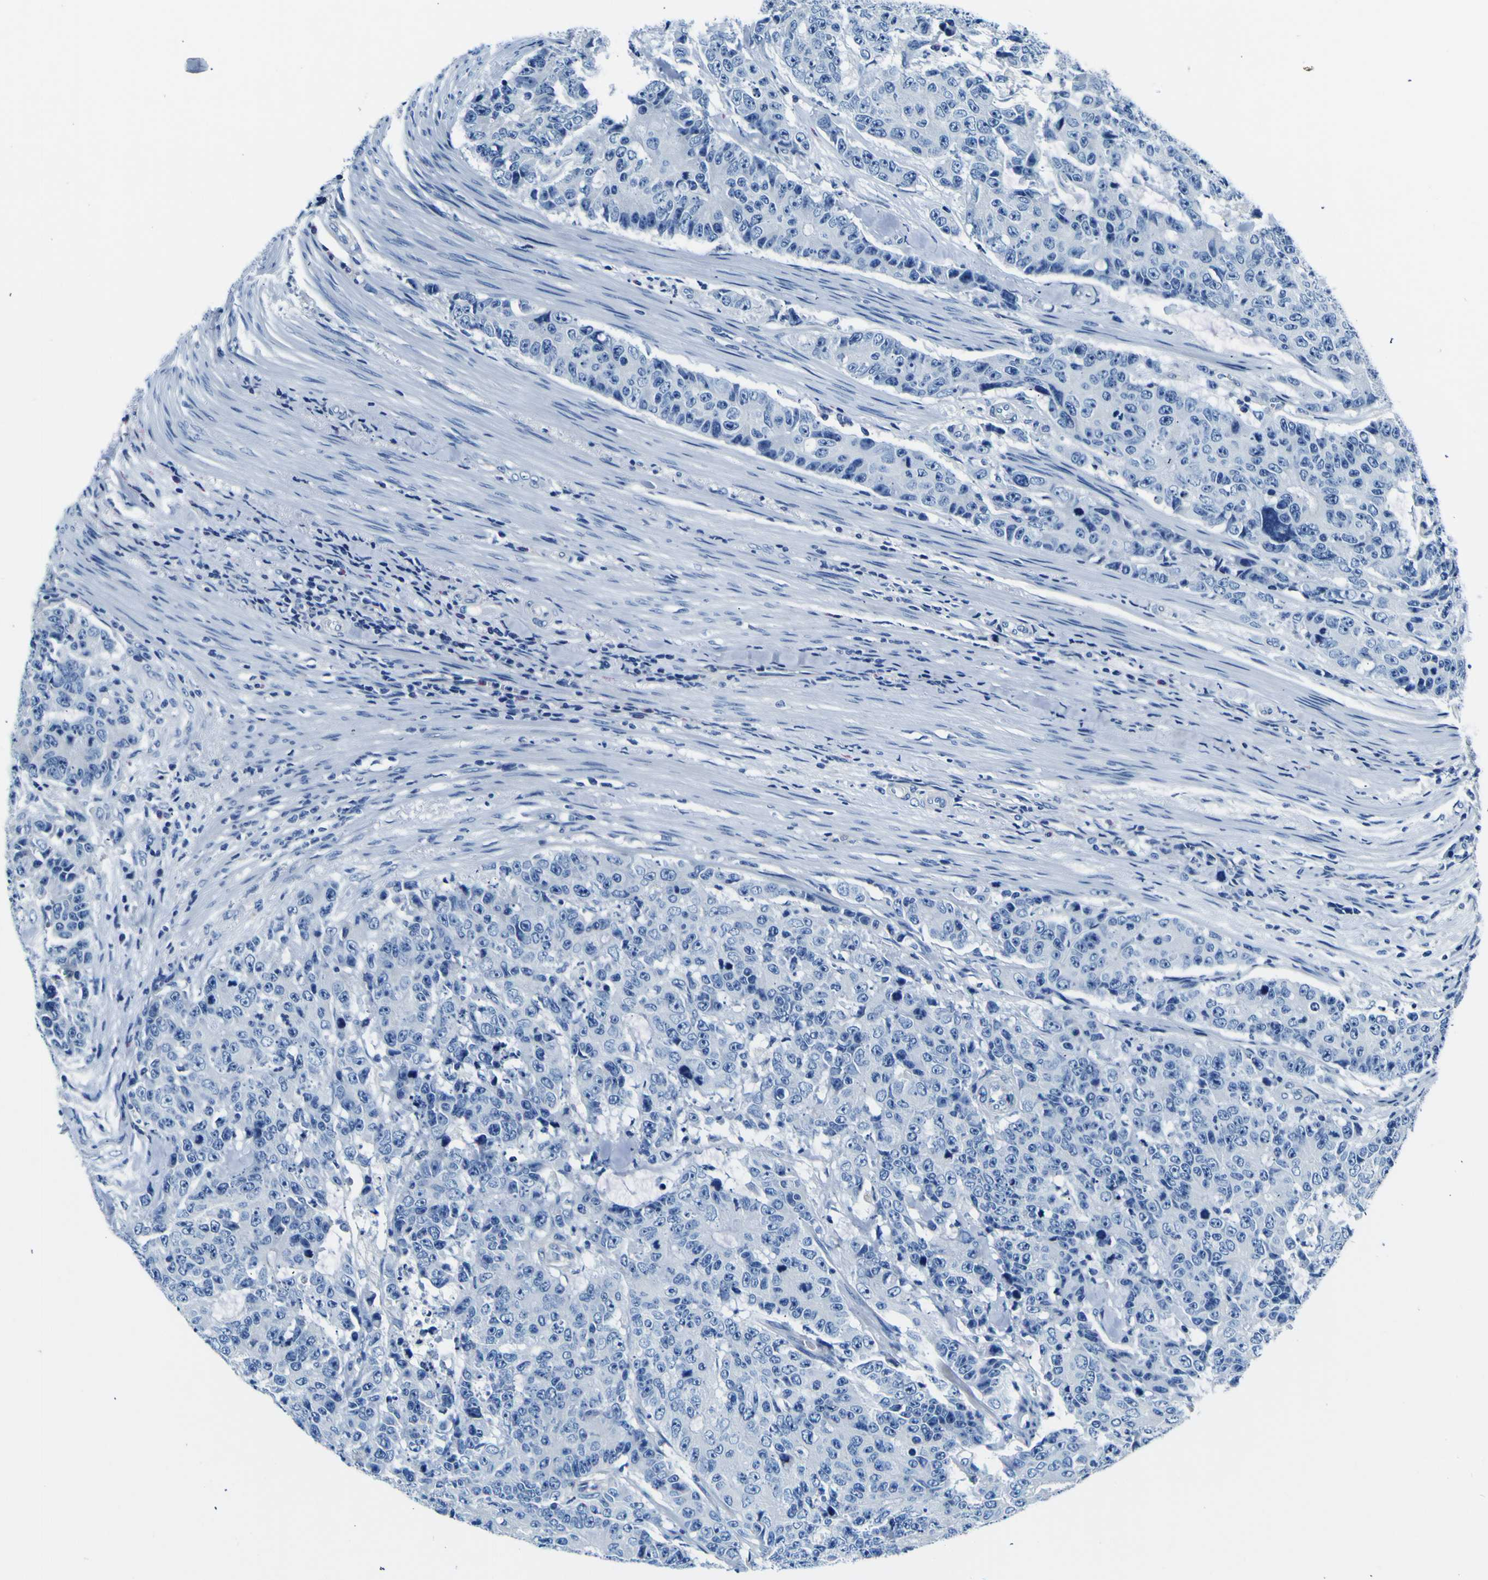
{"staining": {"intensity": "negative", "quantity": "none", "location": "none"}, "tissue": "colorectal cancer", "cell_type": "Tumor cells", "image_type": "cancer", "snomed": [{"axis": "morphology", "description": "Adenocarcinoma, NOS"}, {"axis": "topography", "description": "Colon"}], "caption": "Immunohistochemical staining of human colorectal adenocarcinoma demonstrates no significant staining in tumor cells.", "gene": "ADGRA2", "patient": {"sex": "female", "age": 86}}